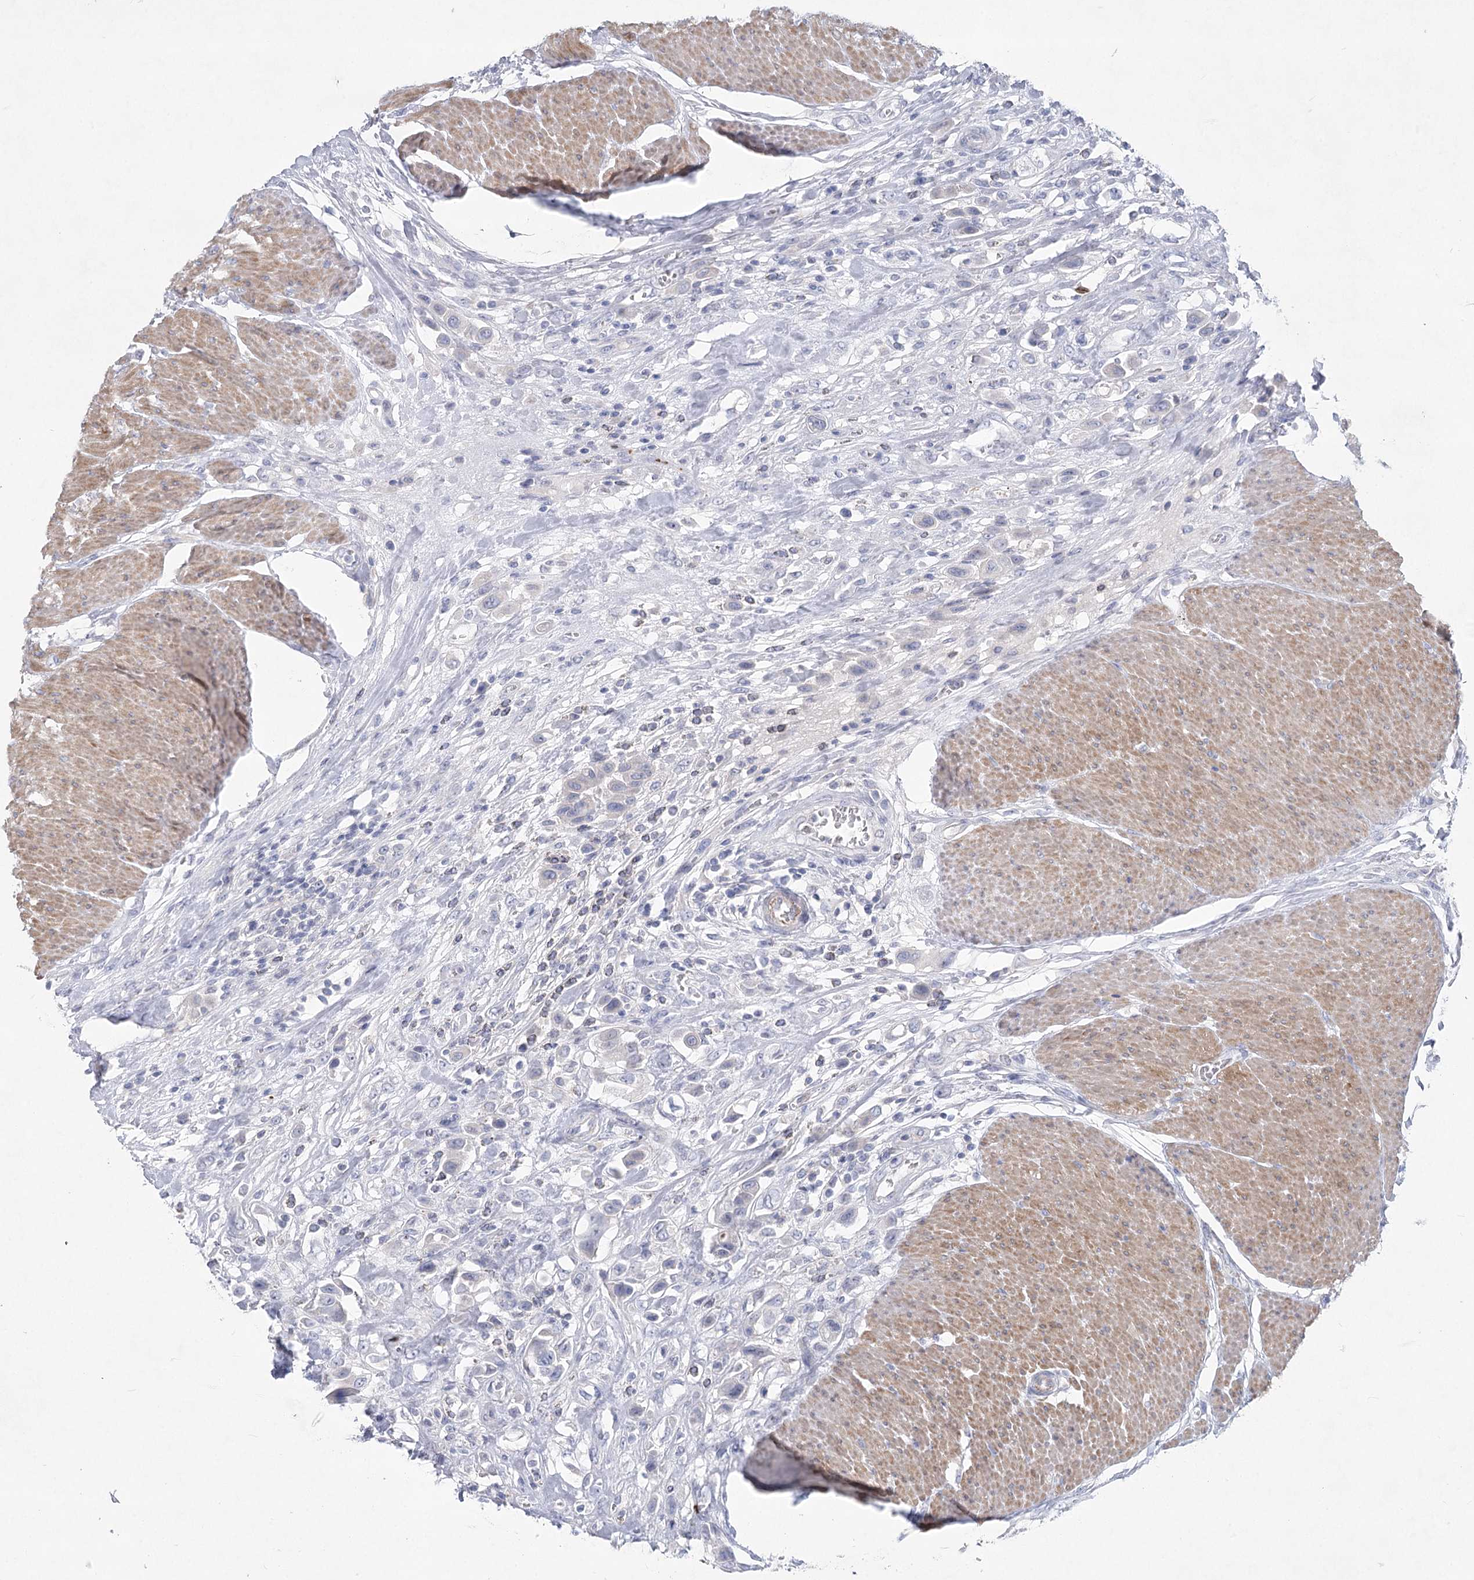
{"staining": {"intensity": "negative", "quantity": "none", "location": "none"}, "tissue": "urothelial cancer", "cell_type": "Tumor cells", "image_type": "cancer", "snomed": [{"axis": "morphology", "description": "Urothelial carcinoma, High grade"}, {"axis": "topography", "description": "Urinary bladder"}], "caption": "IHC of urothelial cancer exhibits no staining in tumor cells.", "gene": "WDR74", "patient": {"sex": "male", "age": 50}}